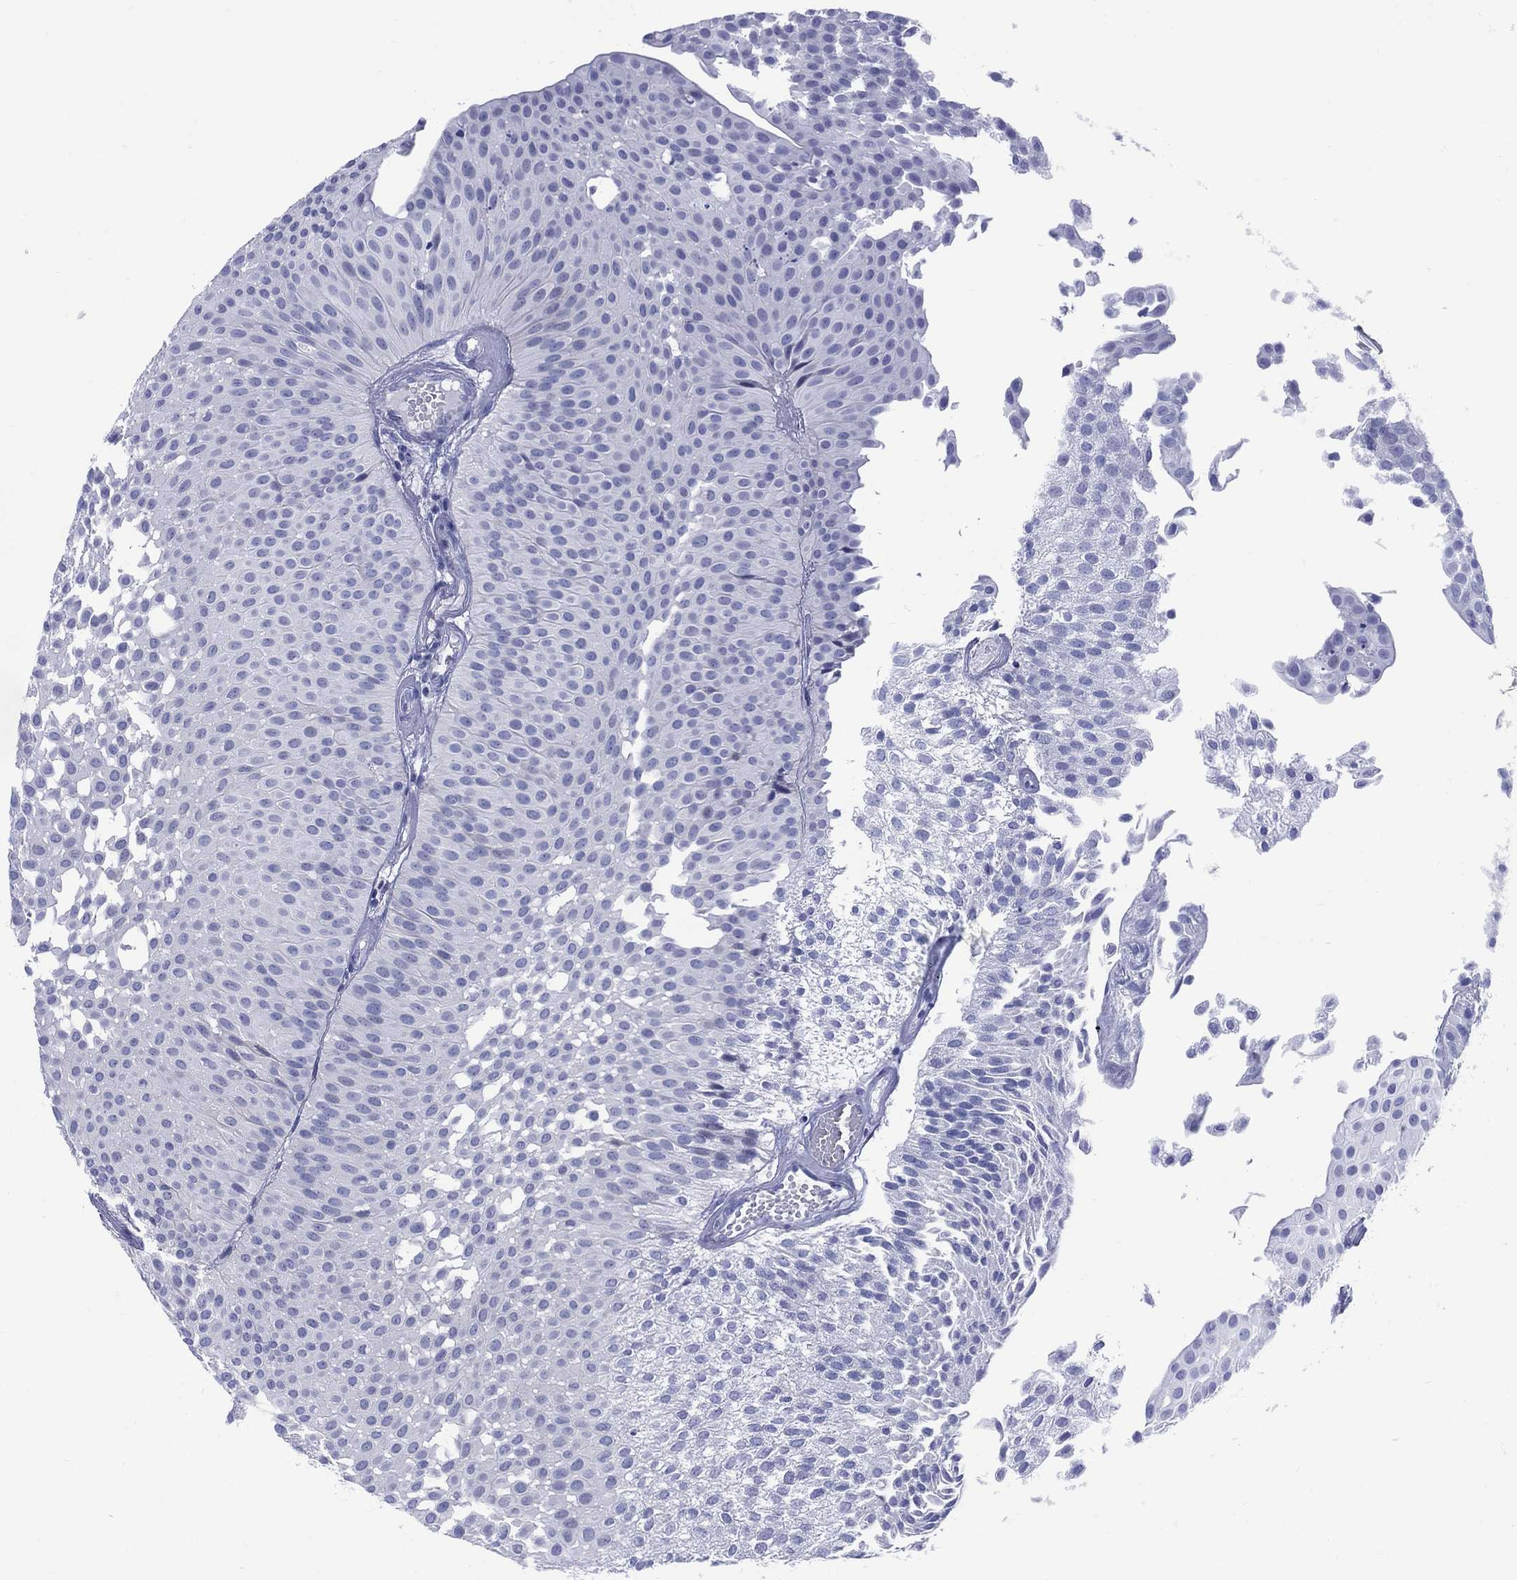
{"staining": {"intensity": "negative", "quantity": "none", "location": "none"}, "tissue": "urothelial cancer", "cell_type": "Tumor cells", "image_type": "cancer", "snomed": [{"axis": "morphology", "description": "Urothelial carcinoma, Low grade"}, {"axis": "topography", "description": "Urinary bladder"}], "caption": "This is a micrograph of immunohistochemistry (IHC) staining of urothelial carcinoma (low-grade), which shows no expression in tumor cells.", "gene": "LRRD1", "patient": {"sex": "male", "age": 64}}